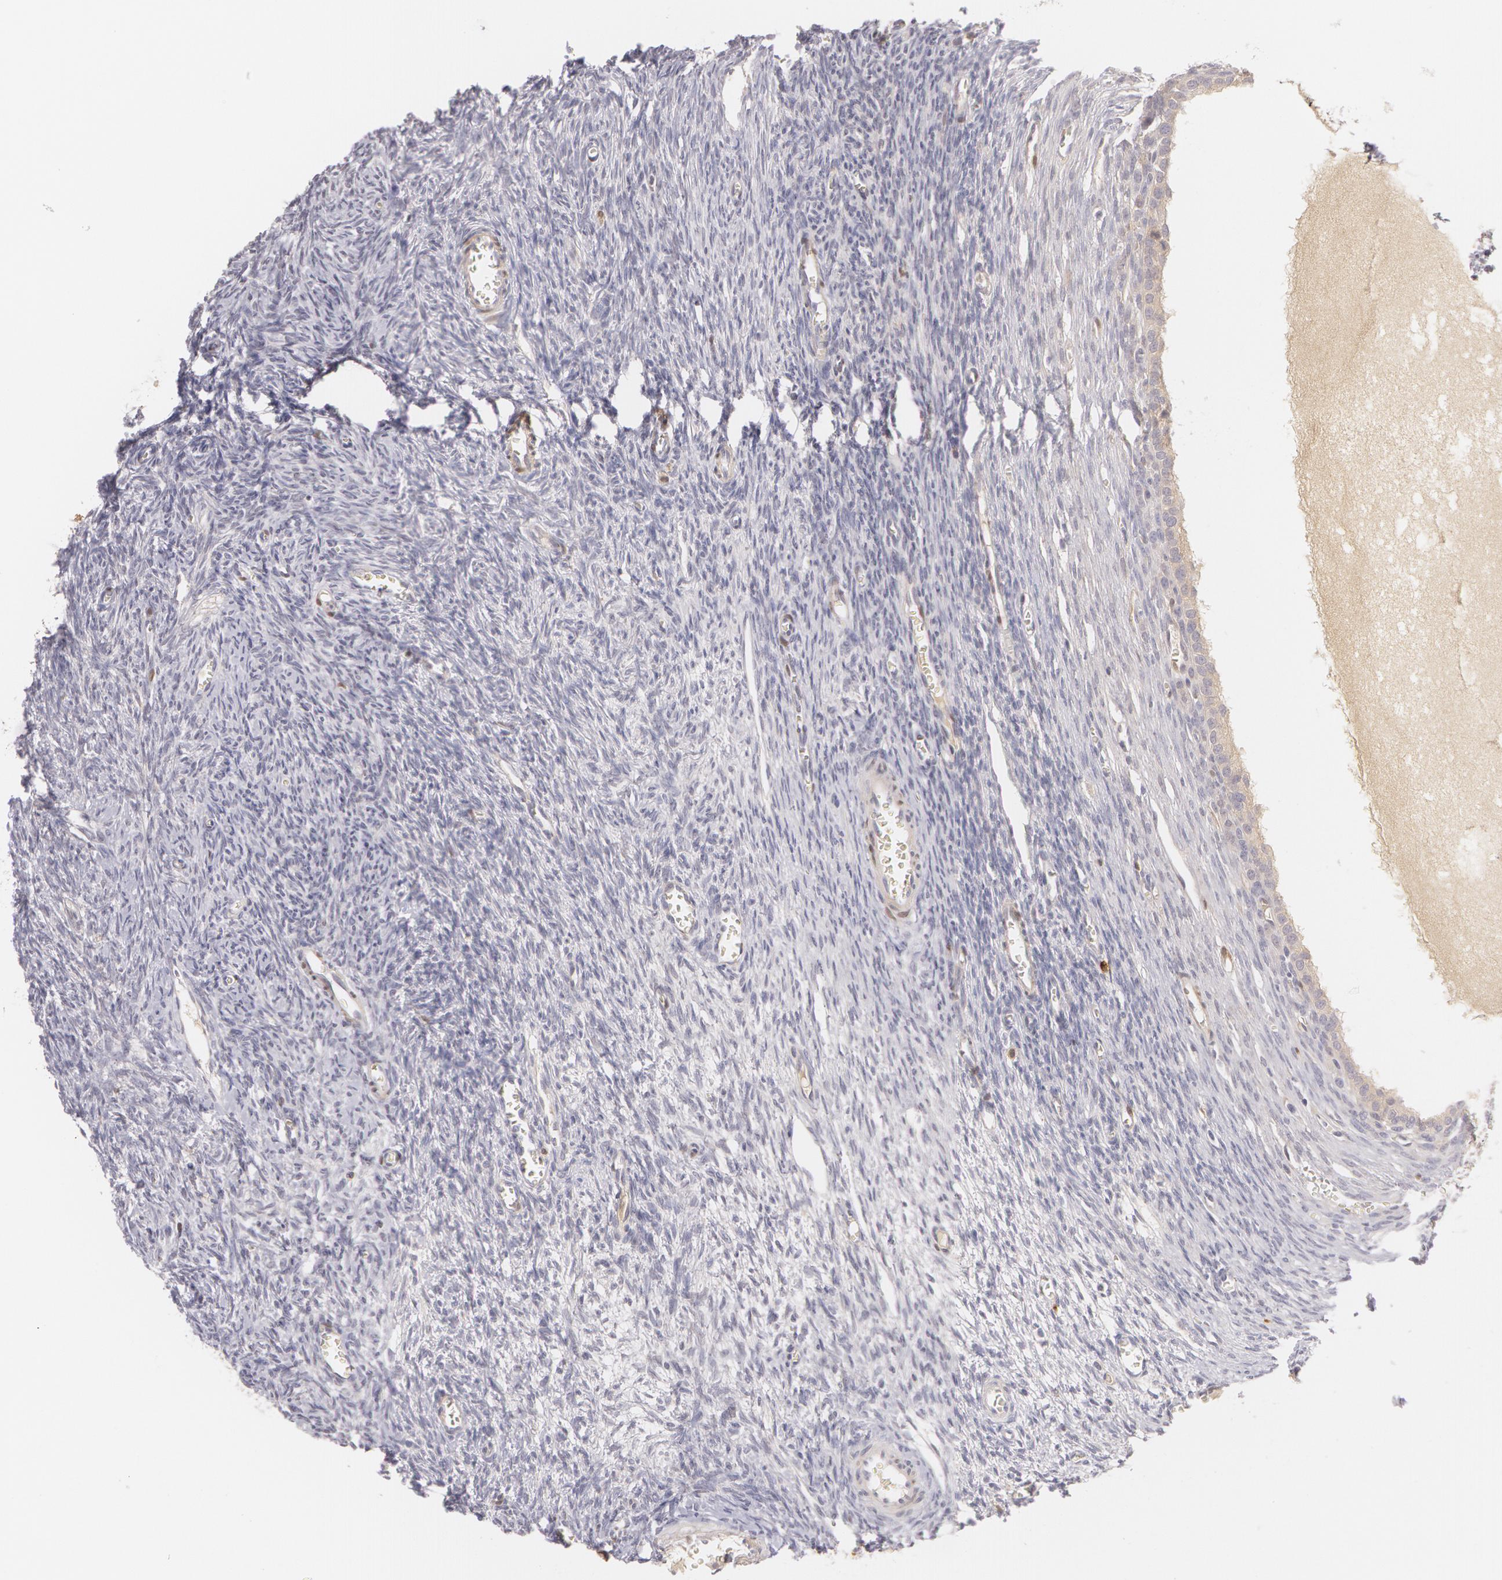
{"staining": {"intensity": "weak", "quantity": "<25%", "location": "cytoplasmic/membranous"}, "tissue": "ovary", "cell_type": "Follicle cells", "image_type": "normal", "snomed": [{"axis": "morphology", "description": "Normal tissue, NOS"}, {"axis": "topography", "description": "Ovary"}], "caption": "Immunohistochemistry photomicrograph of unremarkable human ovary stained for a protein (brown), which exhibits no positivity in follicle cells. (DAB (3,3'-diaminobenzidine) immunohistochemistry, high magnification).", "gene": "LBP", "patient": {"sex": "female", "age": 27}}